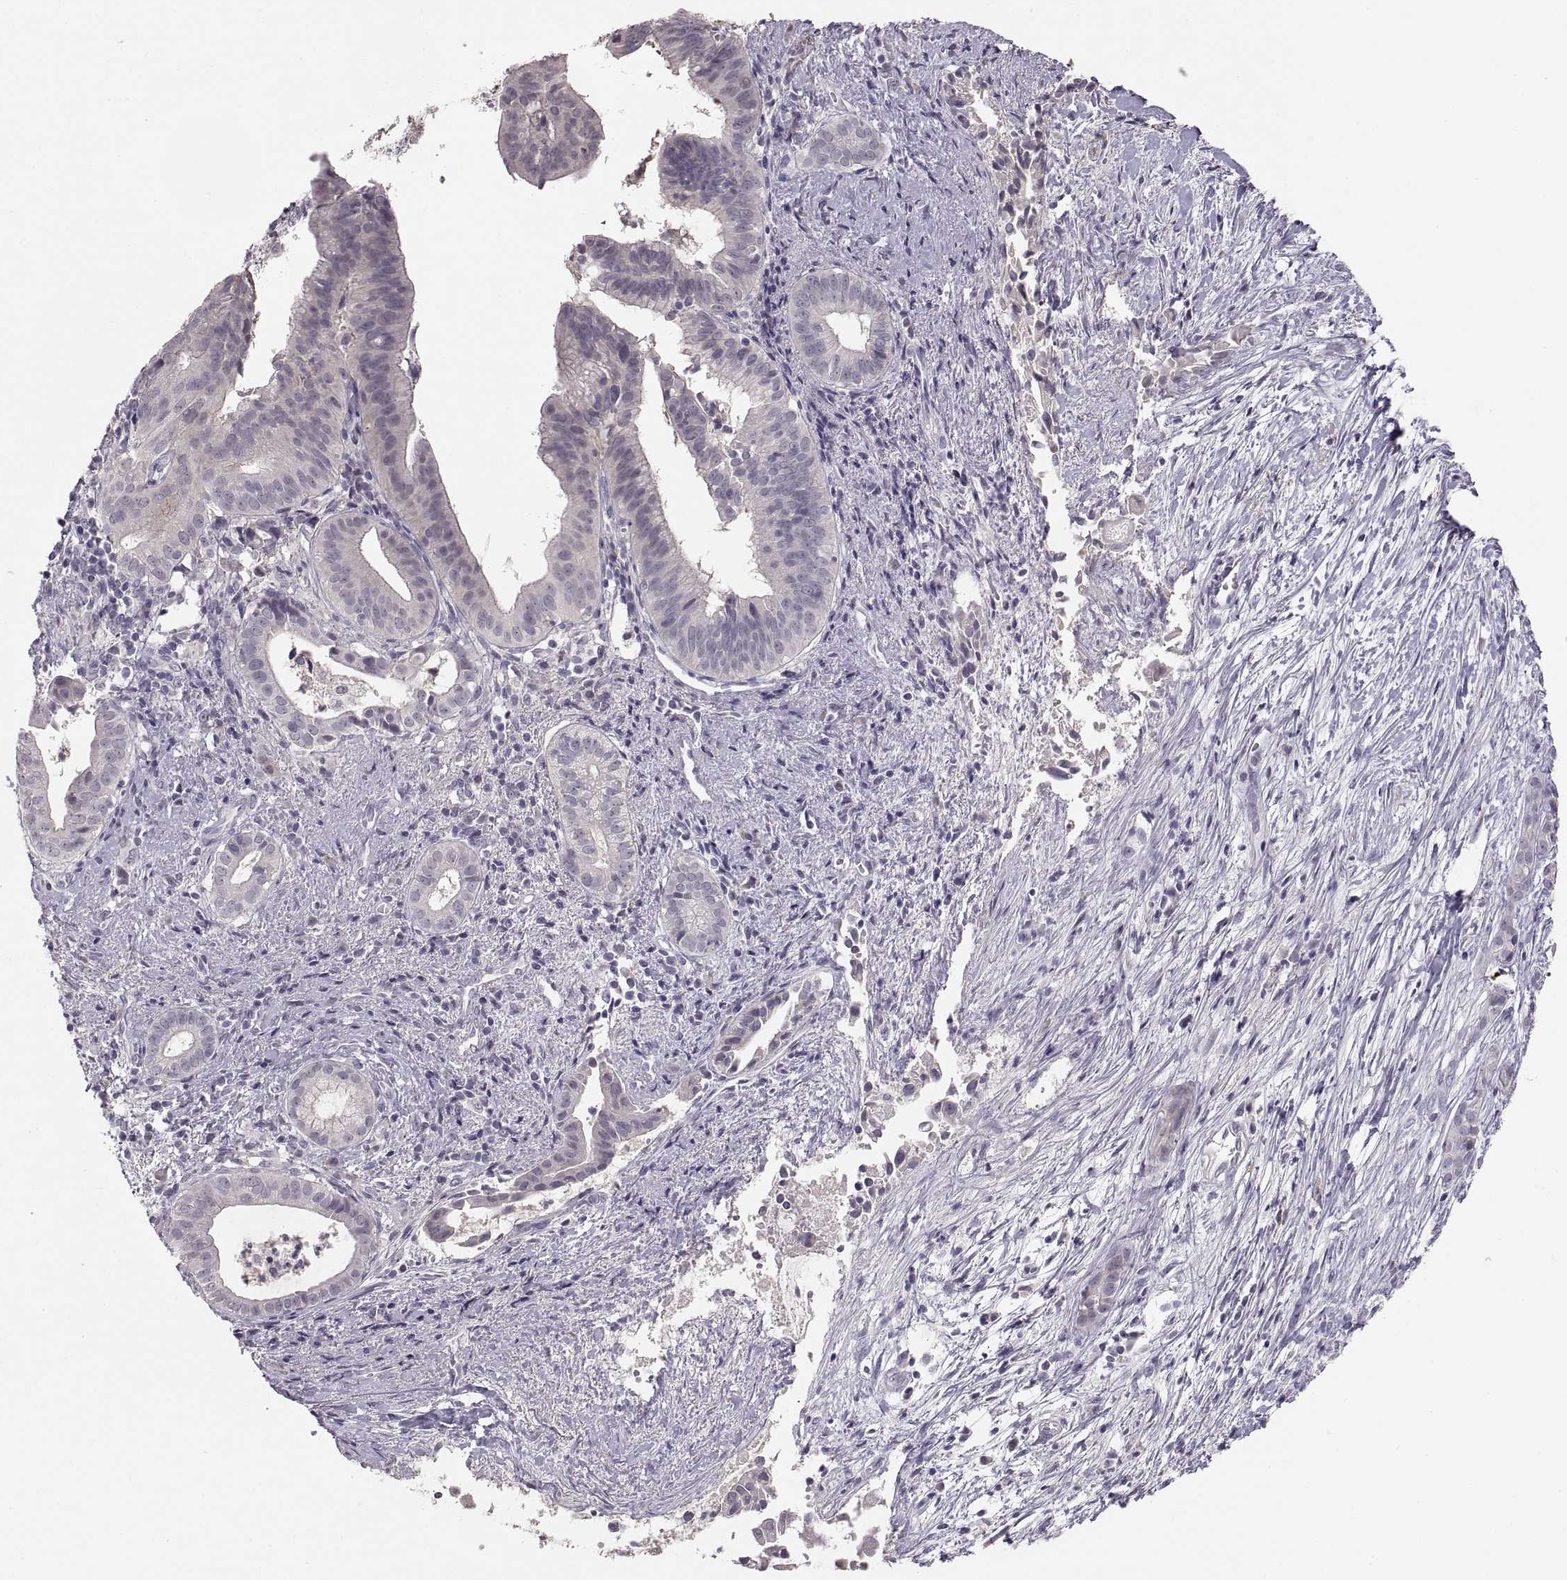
{"staining": {"intensity": "negative", "quantity": "none", "location": "none"}, "tissue": "pancreatic cancer", "cell_type": "Tumor cells", "image_type": "cancer", "snomed": [{"axis": "morphology", "description": "Adenocarcinoma, NOS"}, {"axis": "topography", "description": "Pancreas"}], "caption": "High power microscopy photomicrograph of an IHC histopathology image of pancreatic cancer (adenocarcinoma), revealing no significant expression in tumor cells.", "gene": "CDH2", "patient": {"sex": "male", "age": 61}}